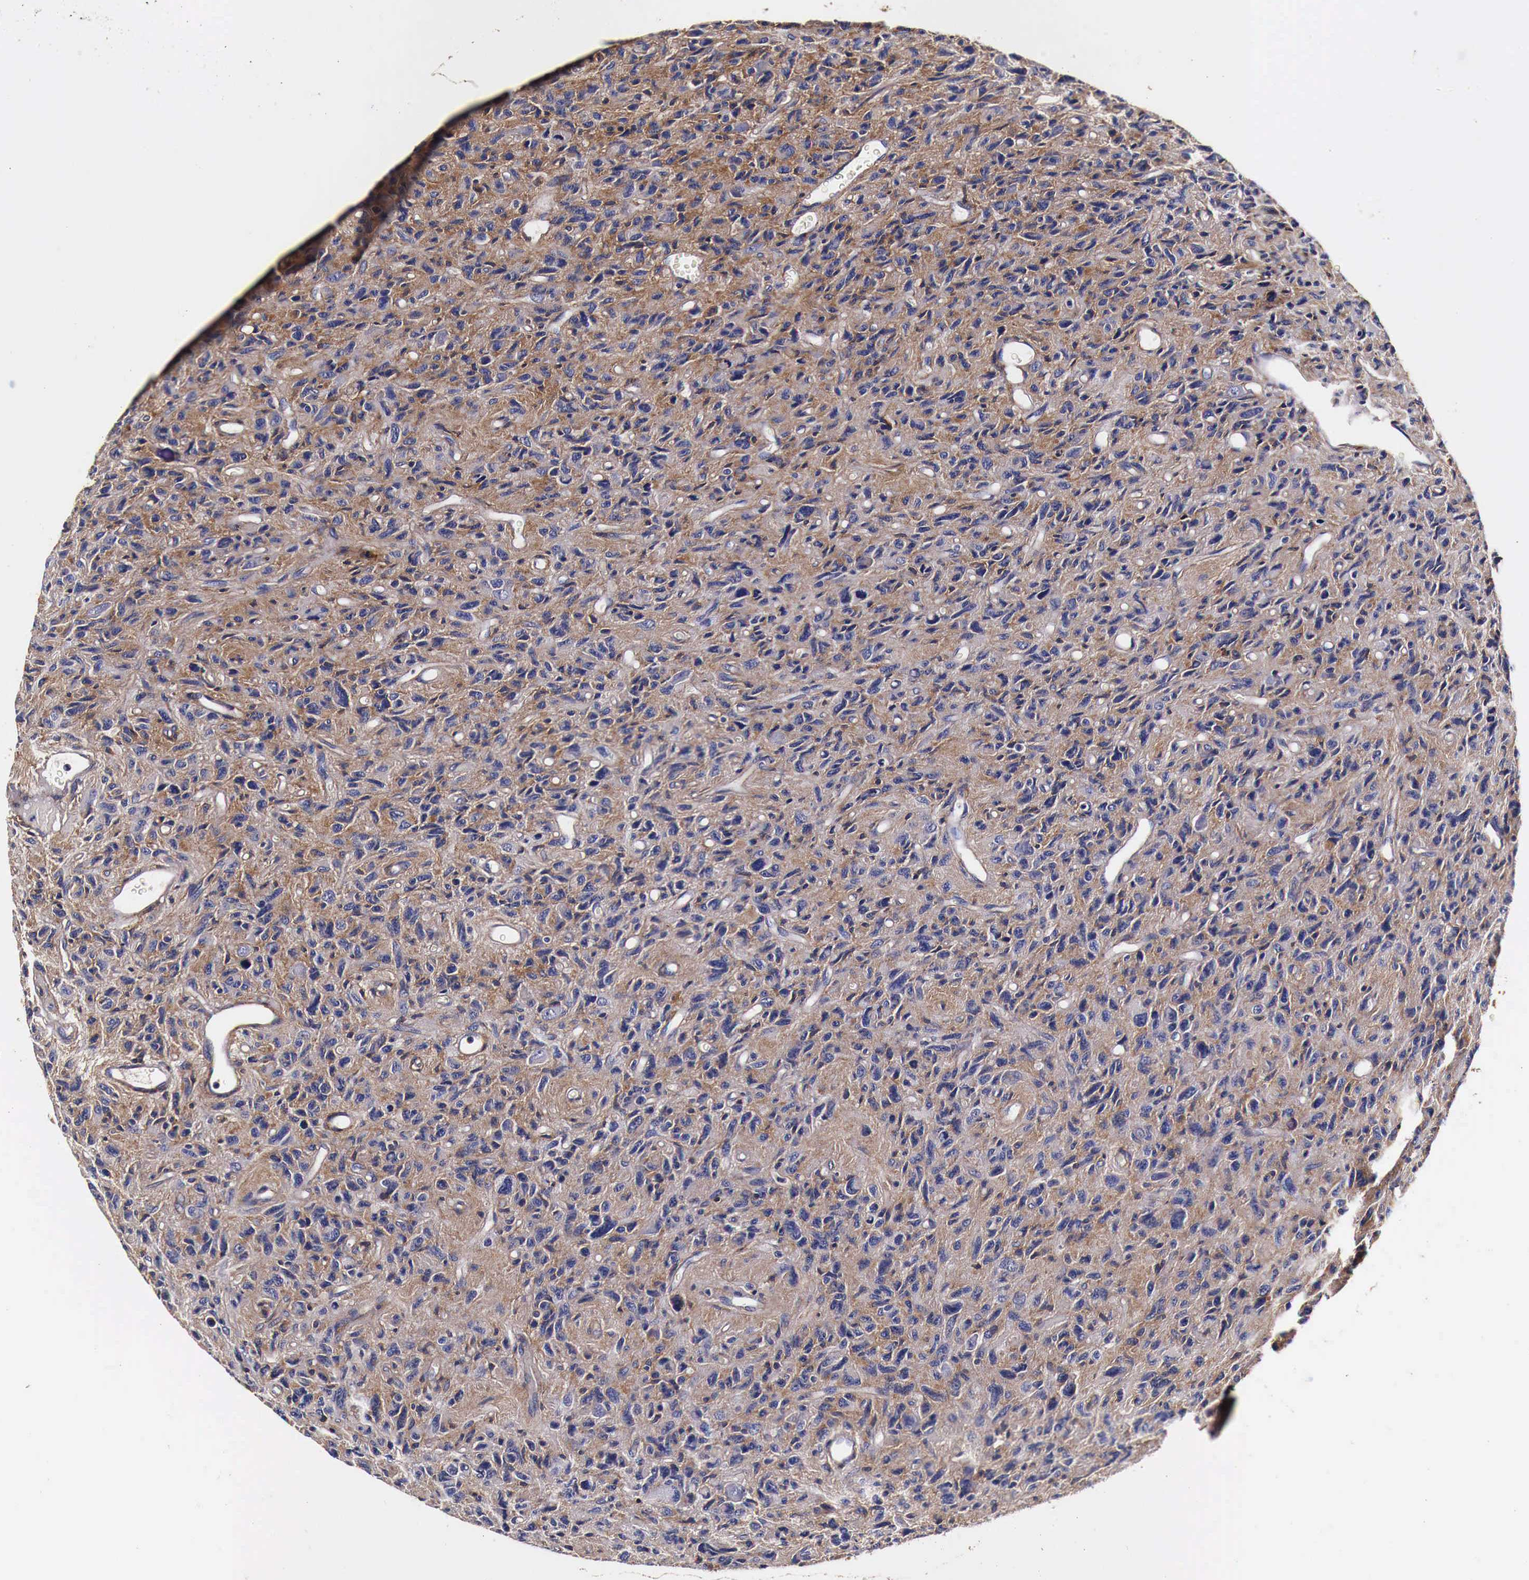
{"staining": {"intensity": "moderate", "quantity": ">75%", "location": "cytoplasmic/membranous"}, "tissue": "glioma", "cell_type": "Tumor cells", "image_type": "cancer", "snomed": [{"axis": "morphology", "description": "Glioma, malignant, High grade"}, {"axis": "topography", "description": "Brain"}], "caption": "A histopathology image of human malignant glioma (high-grade) stained for a protein demonstrates moderate cytoplasmic/membranous brown staining in tumor cells.", "gene": "RP2", "patient": {"sex": "female", "age": 60}}